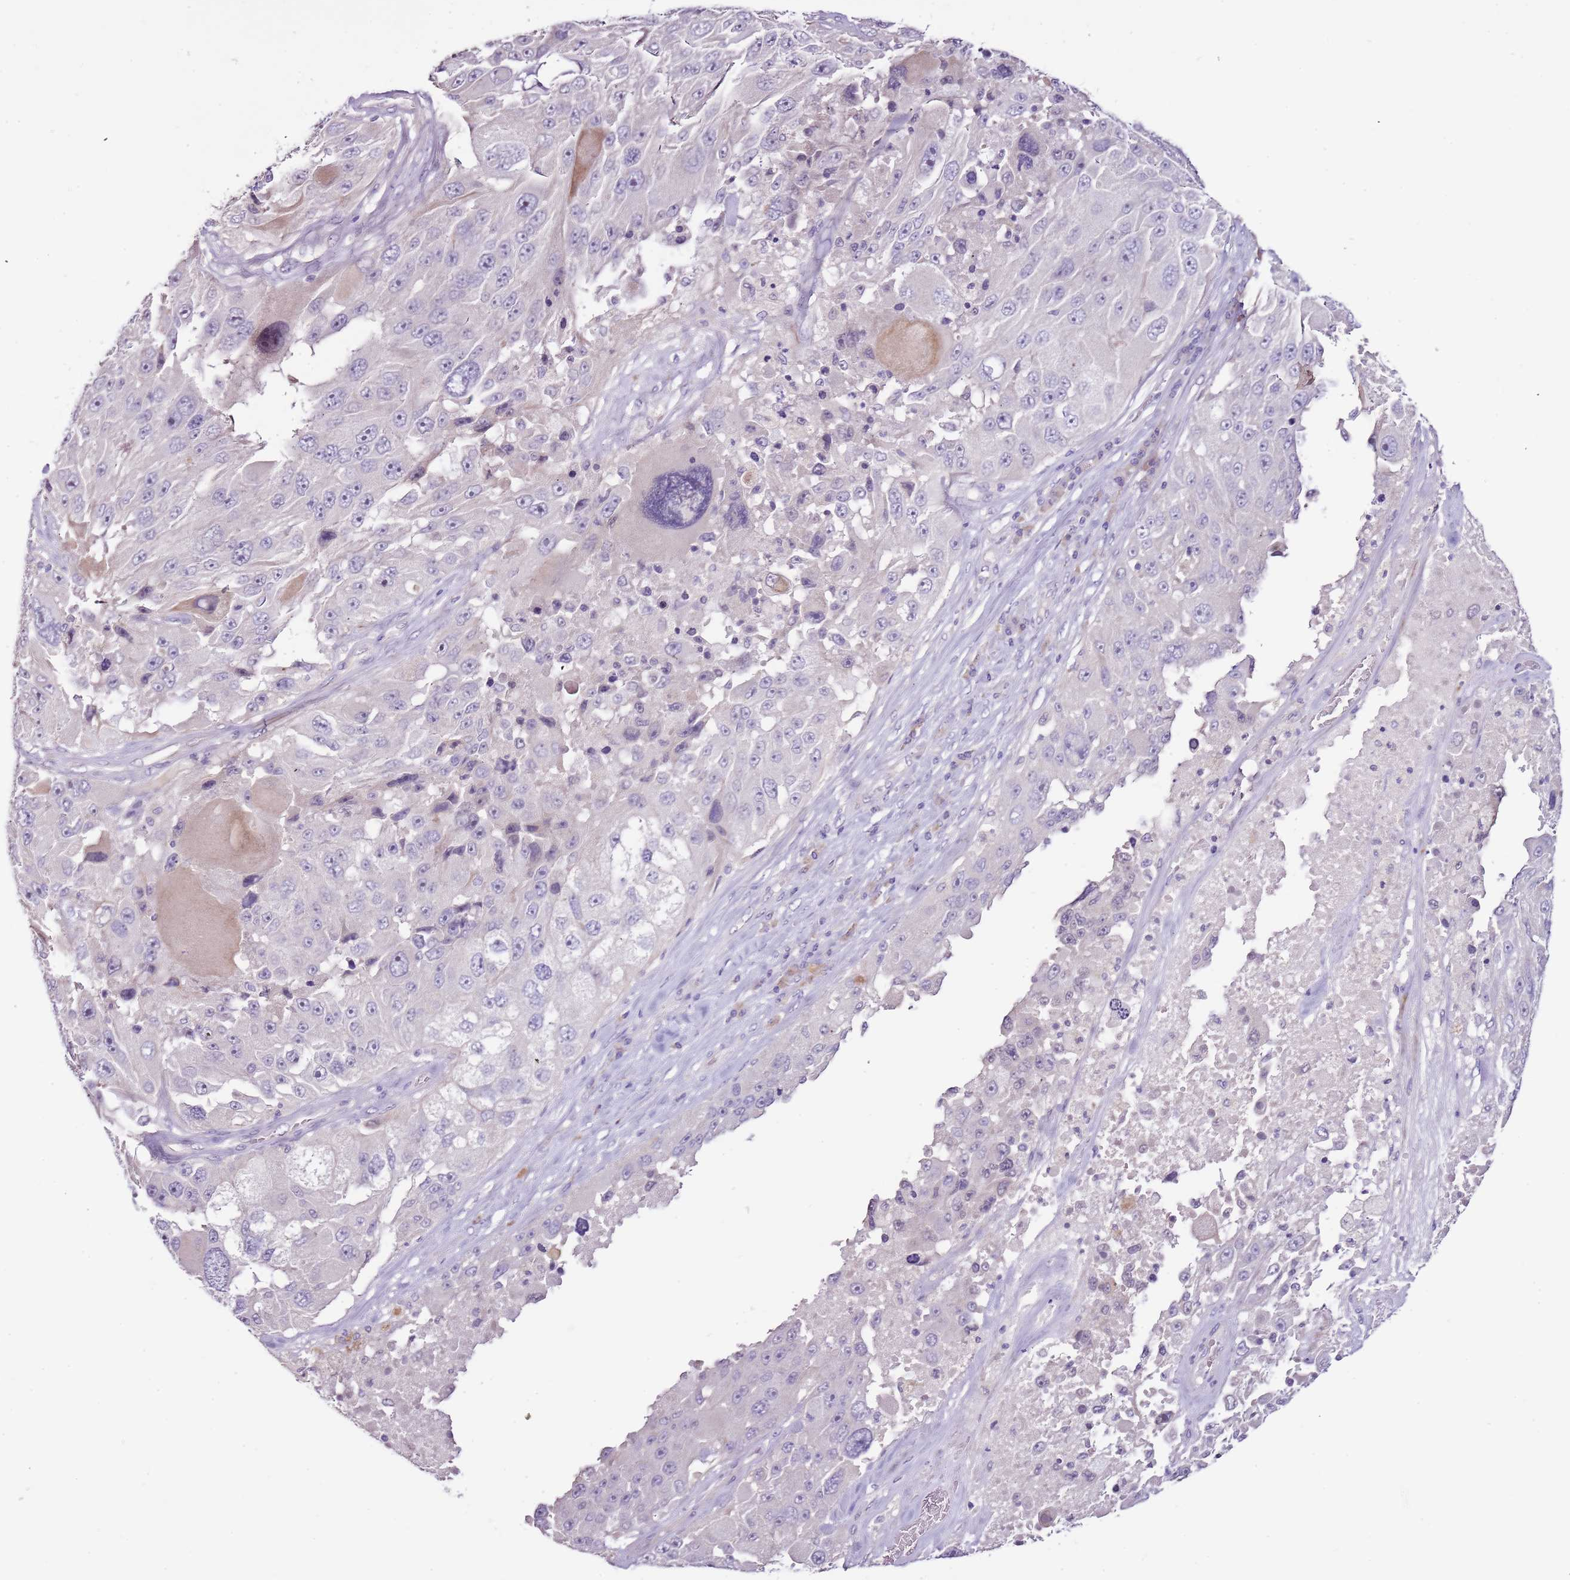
{"staining": {"intensity": "negative", "quantity": "none", "location": "none"}, "tissue": "melanoma", "cell_type": "Tumor cells", "image_type": "cancer", "snomed": [{"axis": "morphology", "description": "Malignant melanoma, Metastatic site"}, {"axis": "topography", "description": "Lymph node"}], "caption": "A photomicrograph of human melanoma is negative for staining in tumor cells.", "gene": "NKX2-3", "patient": {"sex": "male", "age": 62}}